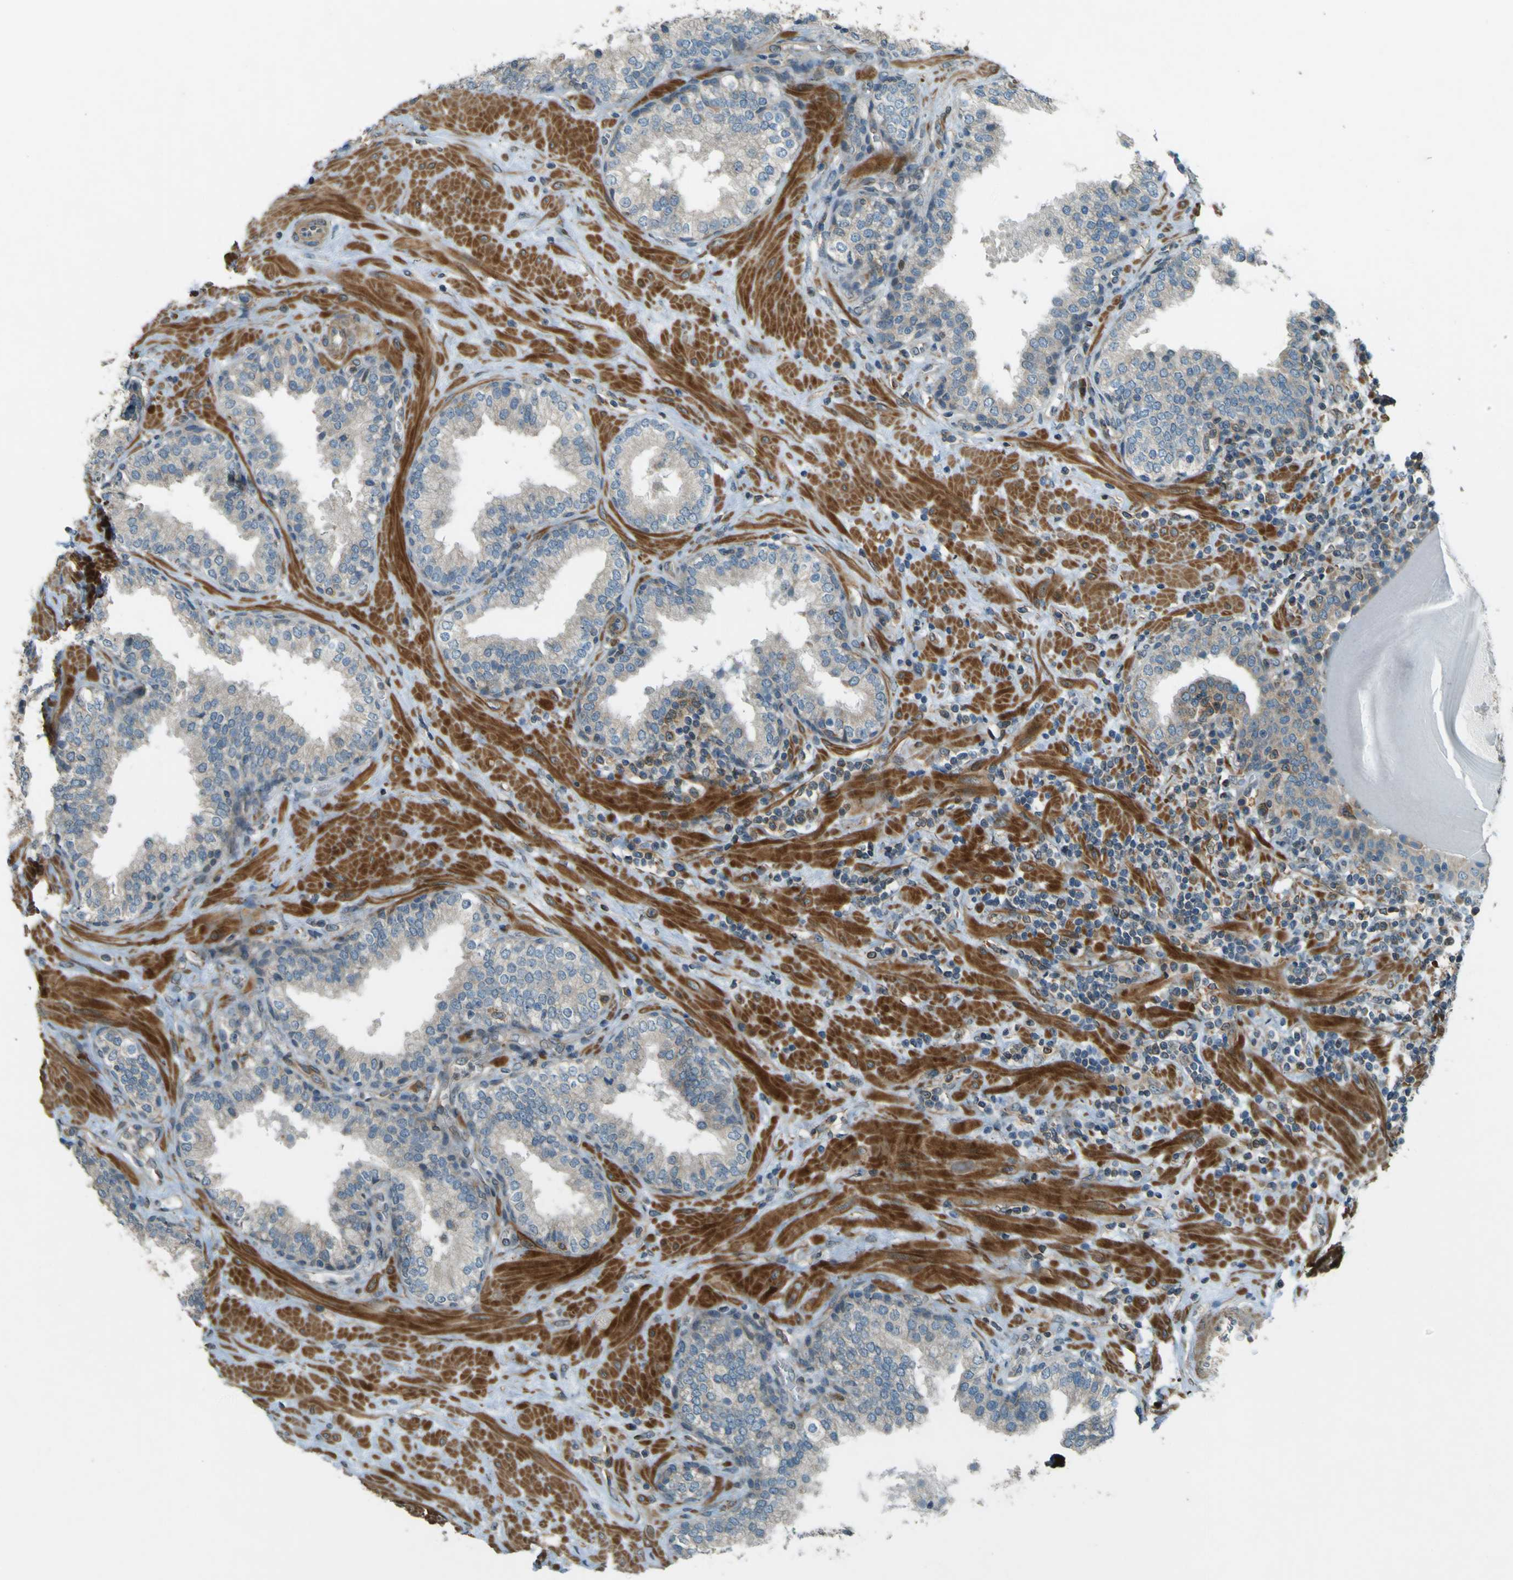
{"staining": {"intensity": "weak", "quantity": ">75%", "location": "cytoplasmic/membranous"}, "tissue": "prostate", "cell_type": "Glandular cells", "image_type": "normal", "snomed": [{"axis": "morphology", "description": "Normal tissue, NOS"}, {"axis": "topography", "description": "Prostate"}], "caption": "Normal prostate demonstrates weak cytoplasmic/membranous expression in approximately >75% of glandular cells.", "gene": "LPCAT1", "patient": {"sex": "male", "age": 51}}